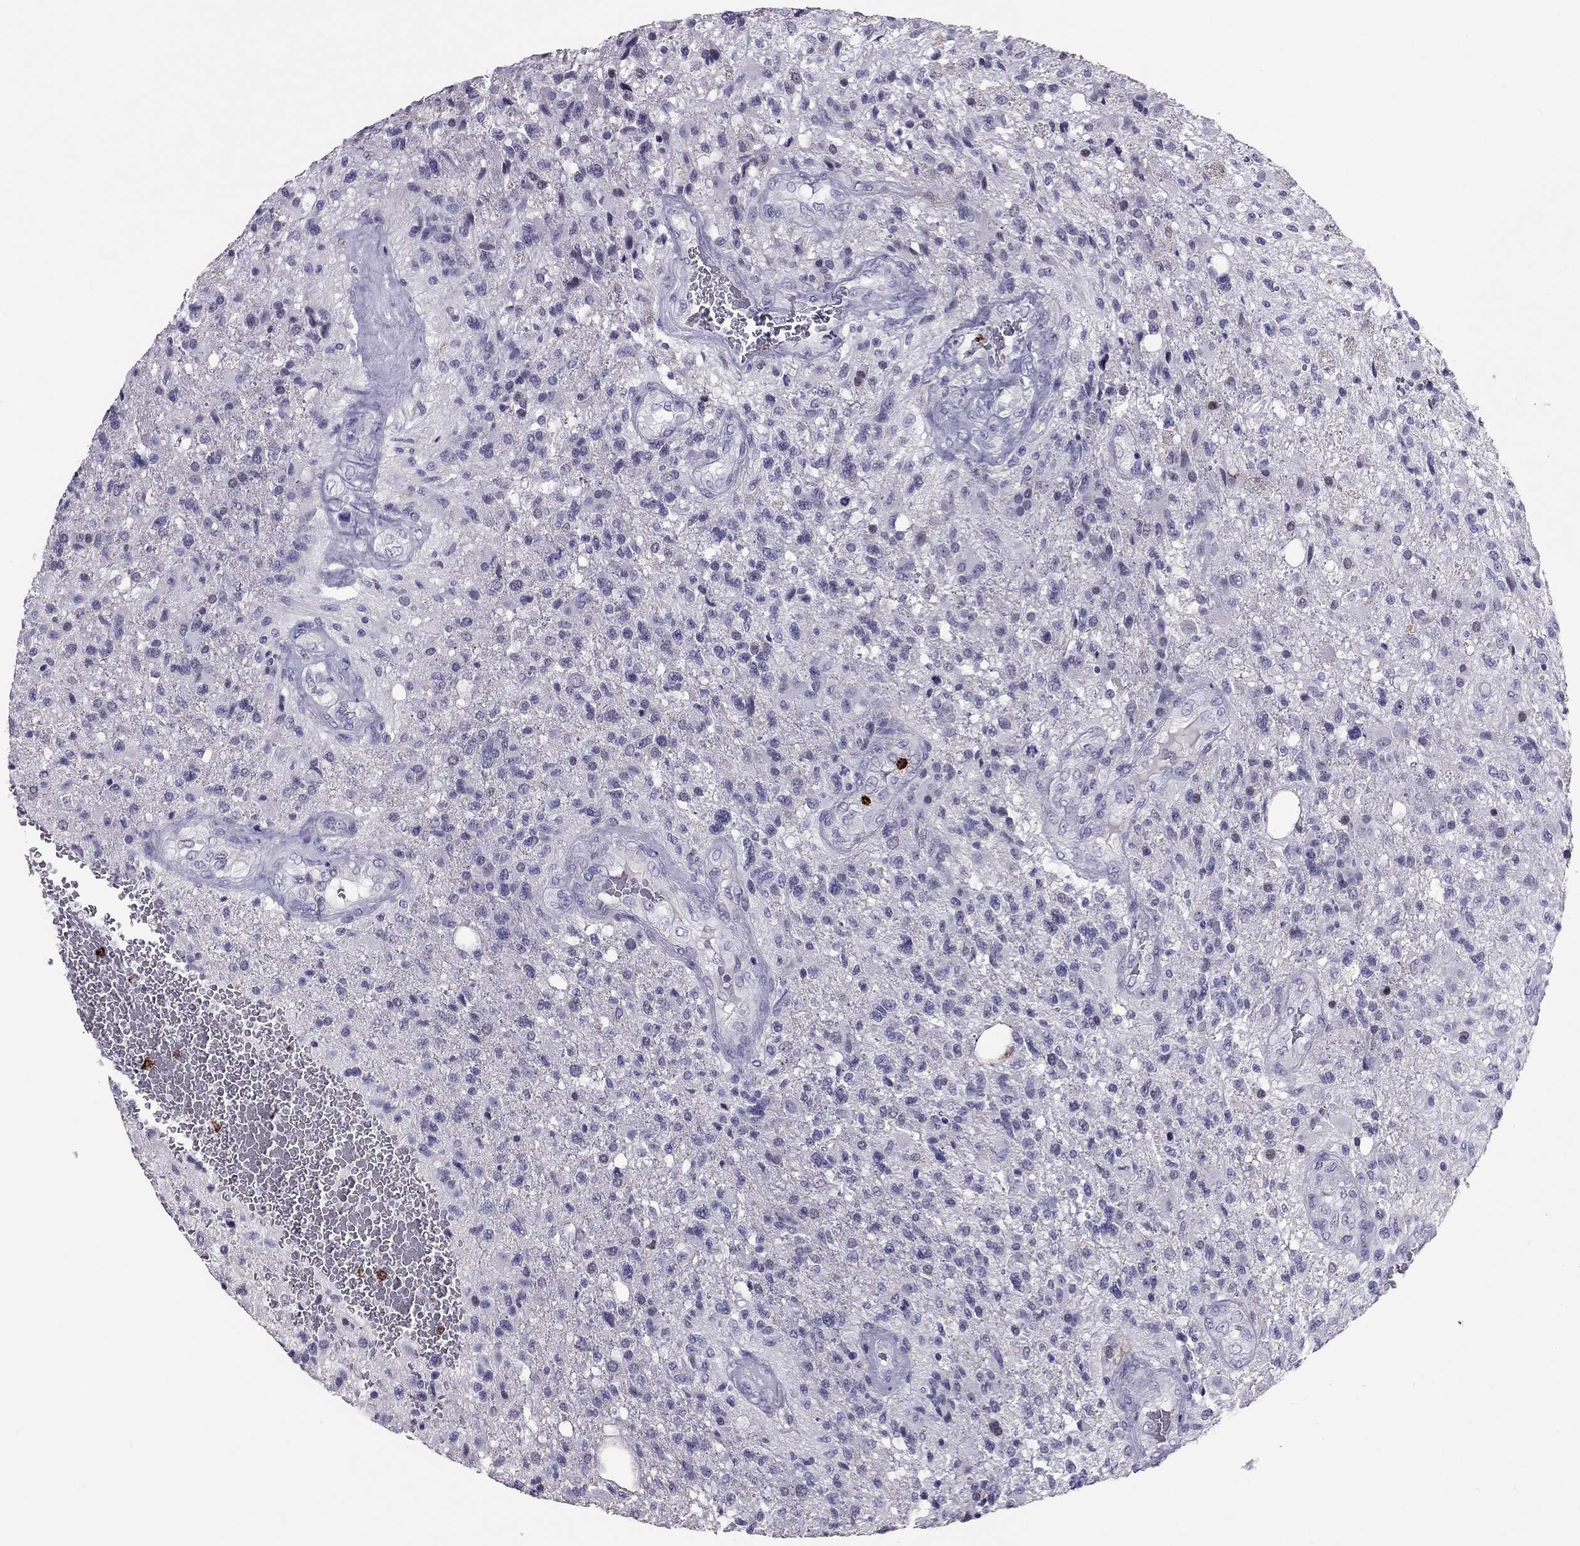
{"staining": {"intensity": "negative", "quantity": "none", "location": "none"}, "tissue": "glioma", "cell_type": "Tumor cells", "image_type": "cancer", "snomed": [{"axis": "morphology", "description": "Glioma, malignant, High grade"}, {"axis": "topography", "description": "Brain"}], "caption": "The micrograph reveals no significant staining in tumor cells of glioma.", "gene": "CCL27", "patient": {"sex": "male", "age": 56}}